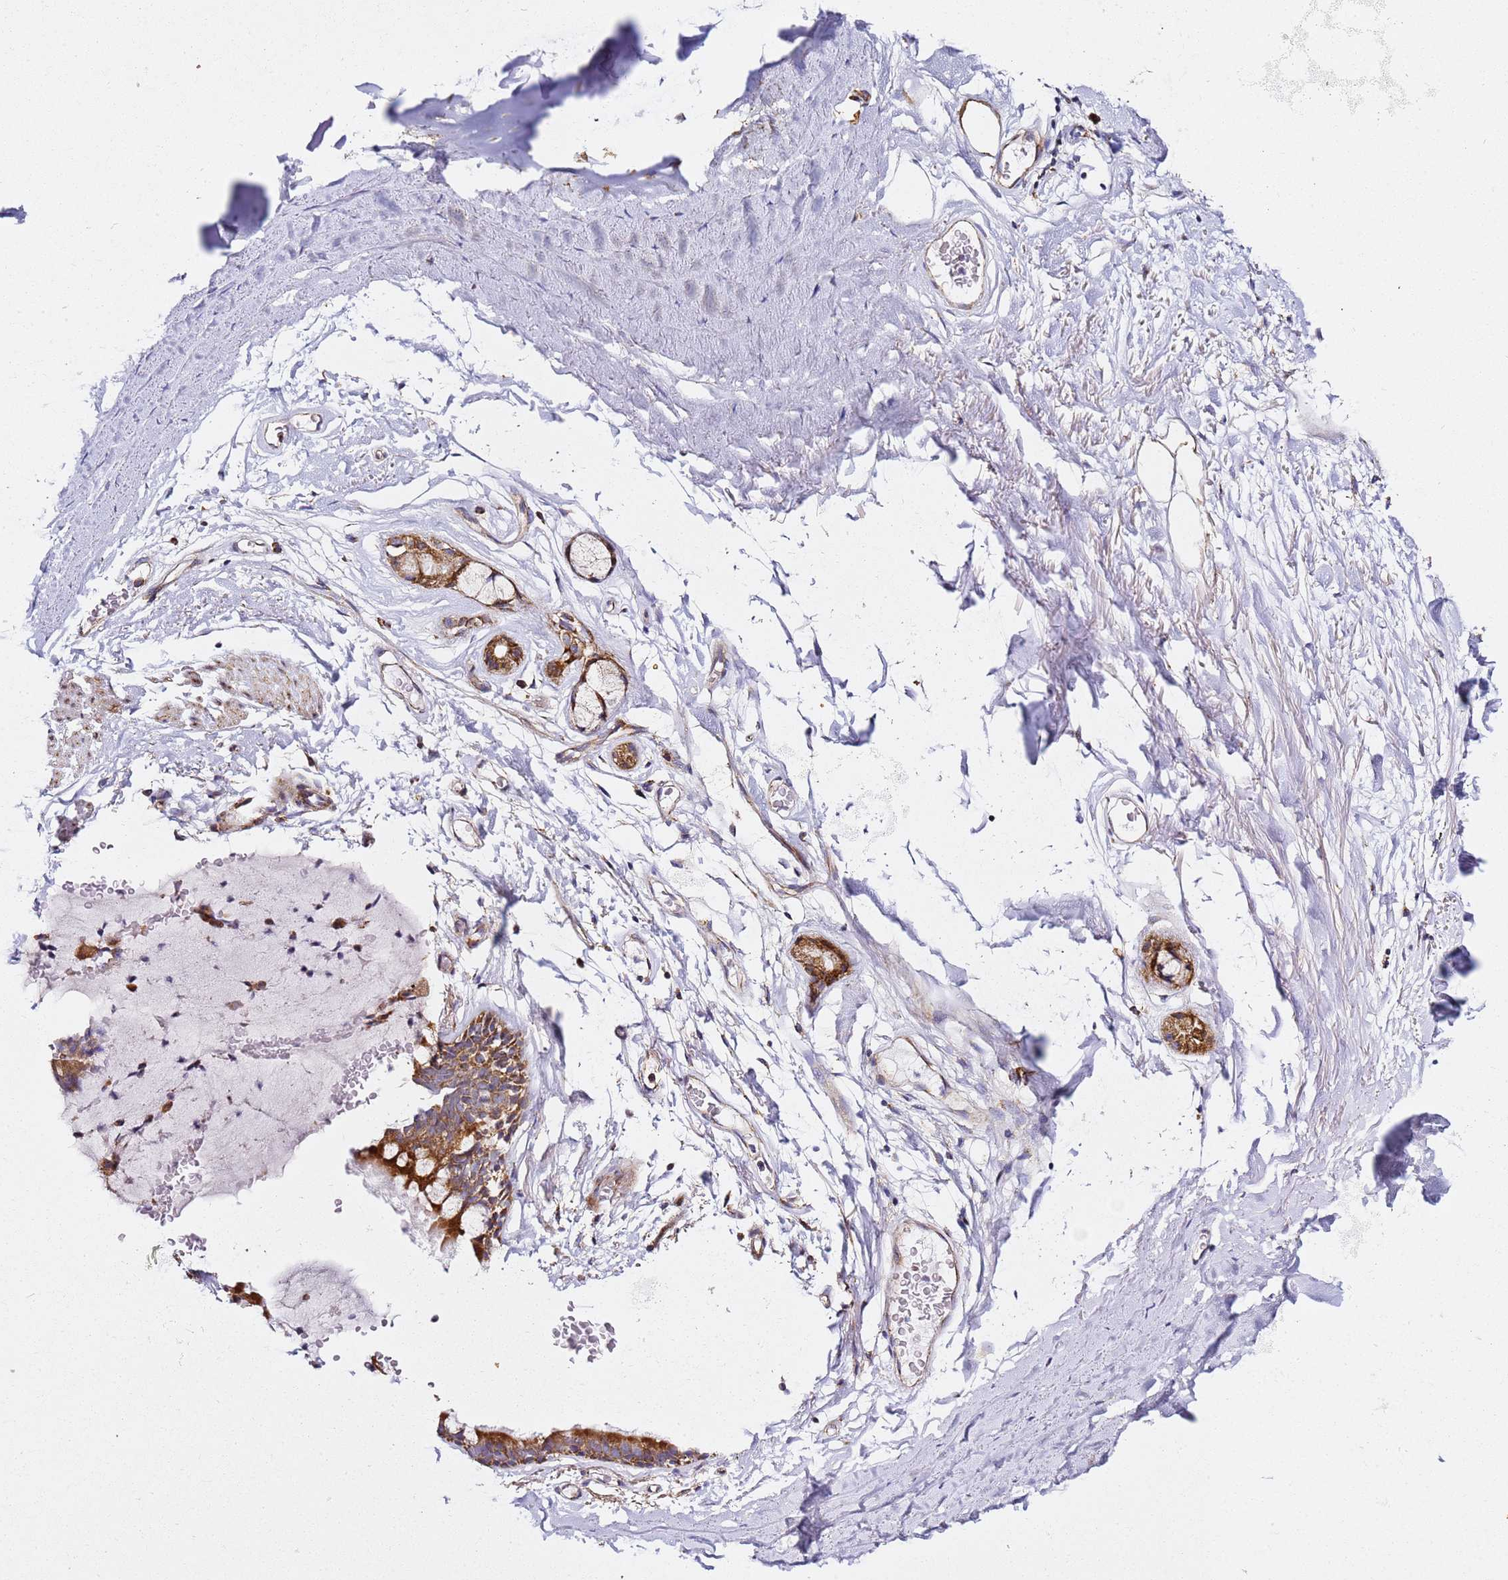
{"staining": {"intensity": "moderate", "quantity": ">75%", "location": "cytoplasmic/membranous"}, "tissue": "adipose tissue", "cell_type": "Adipocytes", "image_type": "normal", "snomed": [{"axis": "morphology", "description": "Normal tissue, NOS"}, {"axis": "topography", "description": "Lymph node"}, {"axis": "topography", "description": "Bronchus"}], "caption": "Adipose tissue stained with immunohistochemistry (IHC) displays moderate cytoplasmic/membranous staining in about >75% of adipocytes. The staining was performed using DAB to visualize the protein expression in brown, while the nuclei were stained in blue with hematoxylin (Magnification: 20x).", "gene": "NDUFA3", "patient": {"sex": "male", "age": 63}}